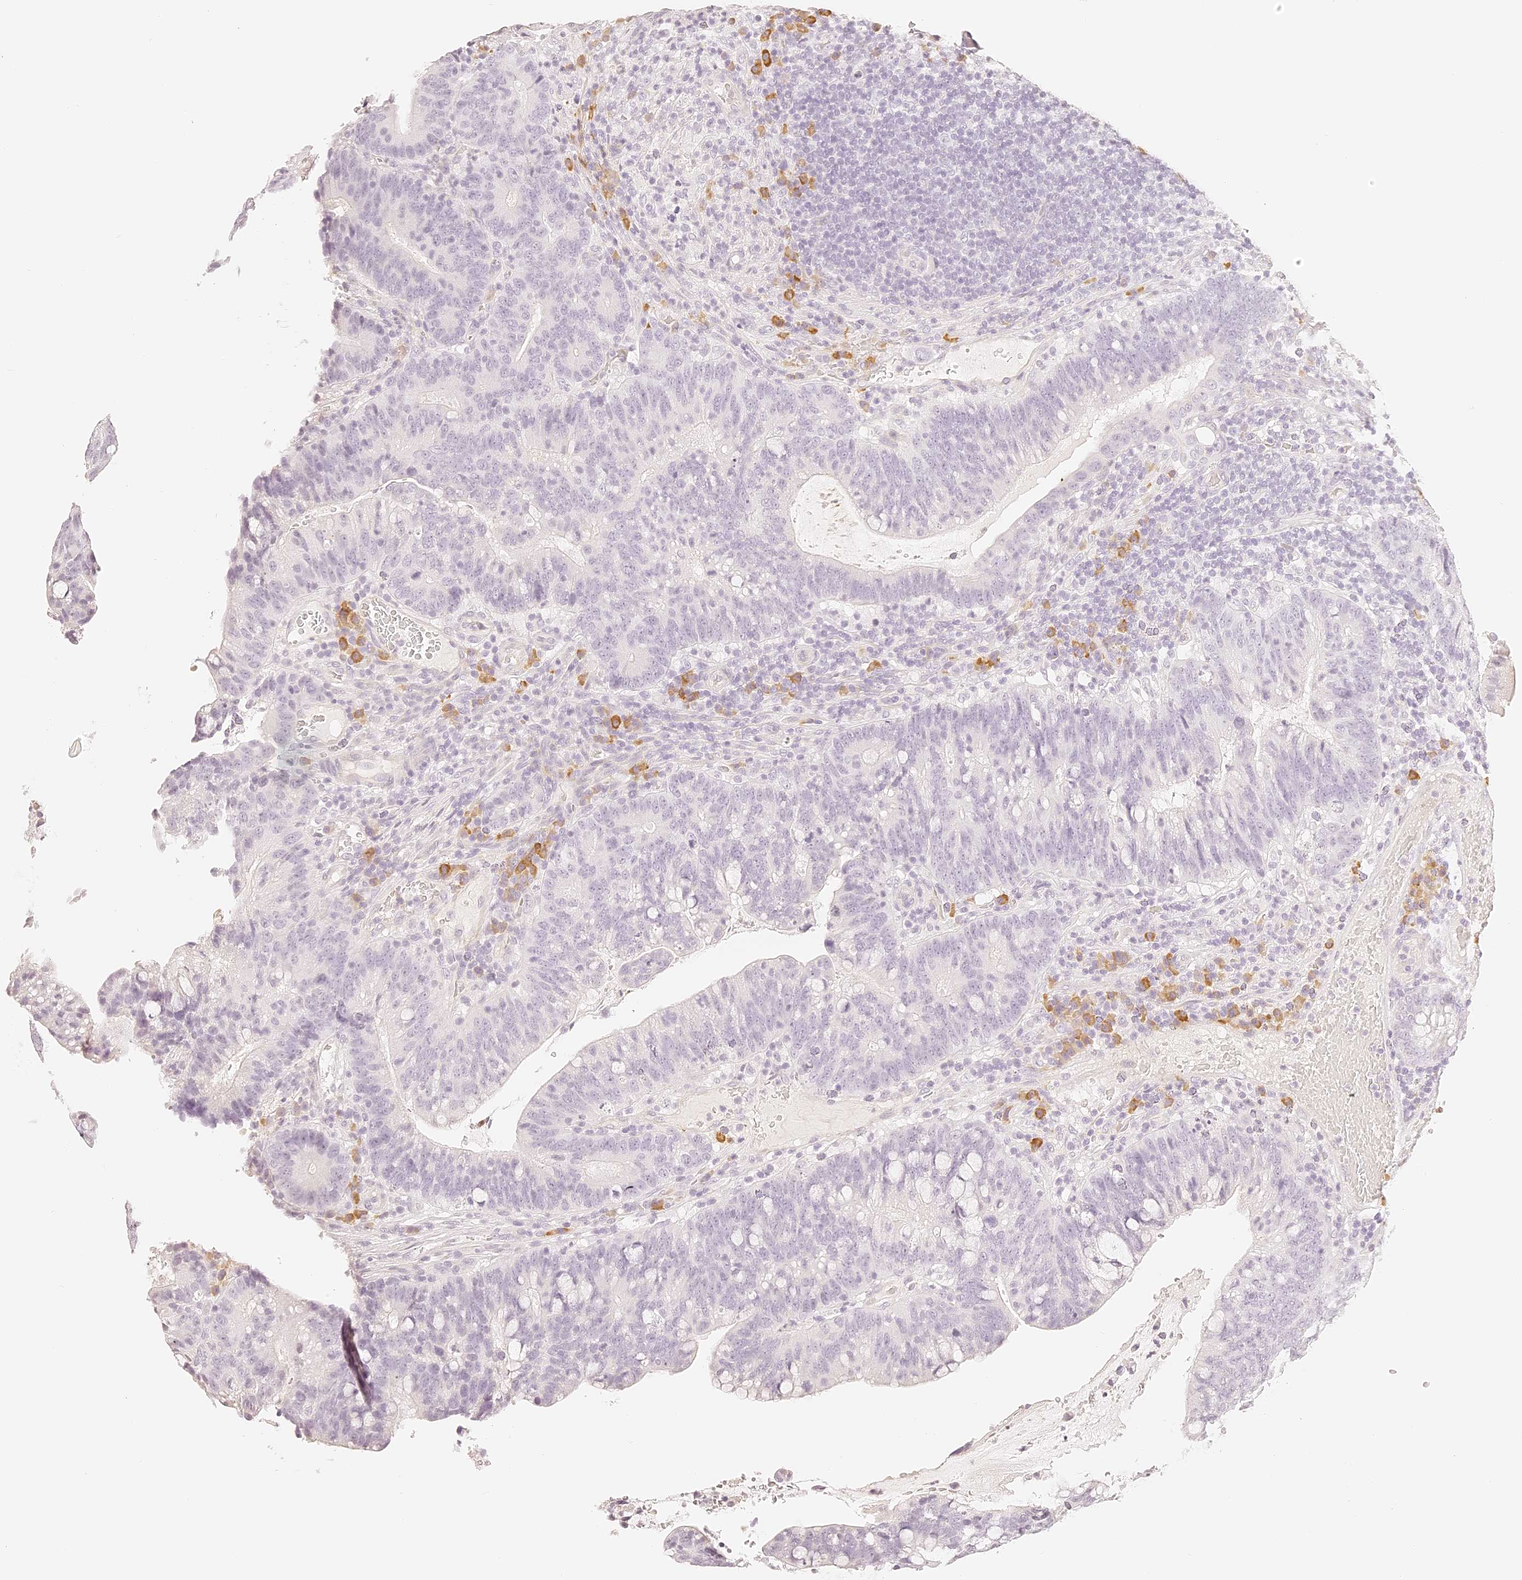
{"staining": {"intensity": "negative", "quantity": "none", "location": "none"}, "tissue": "colorectal cancer", "cell_type": "Tumor cells", "image_type": "cancer", "snomed": [{"axis": "morphology", "description": "Adenocarcinoma, NOS"}, {"axis": "topography", "description": "Colon"}], "caption": "Histopathology image shows no protein positivity in tumor cells of colorectal cancer (adenocarcinoma) tissue.", "gene": "TRIM45", "patient": {"sex": "female", "age": 66}}